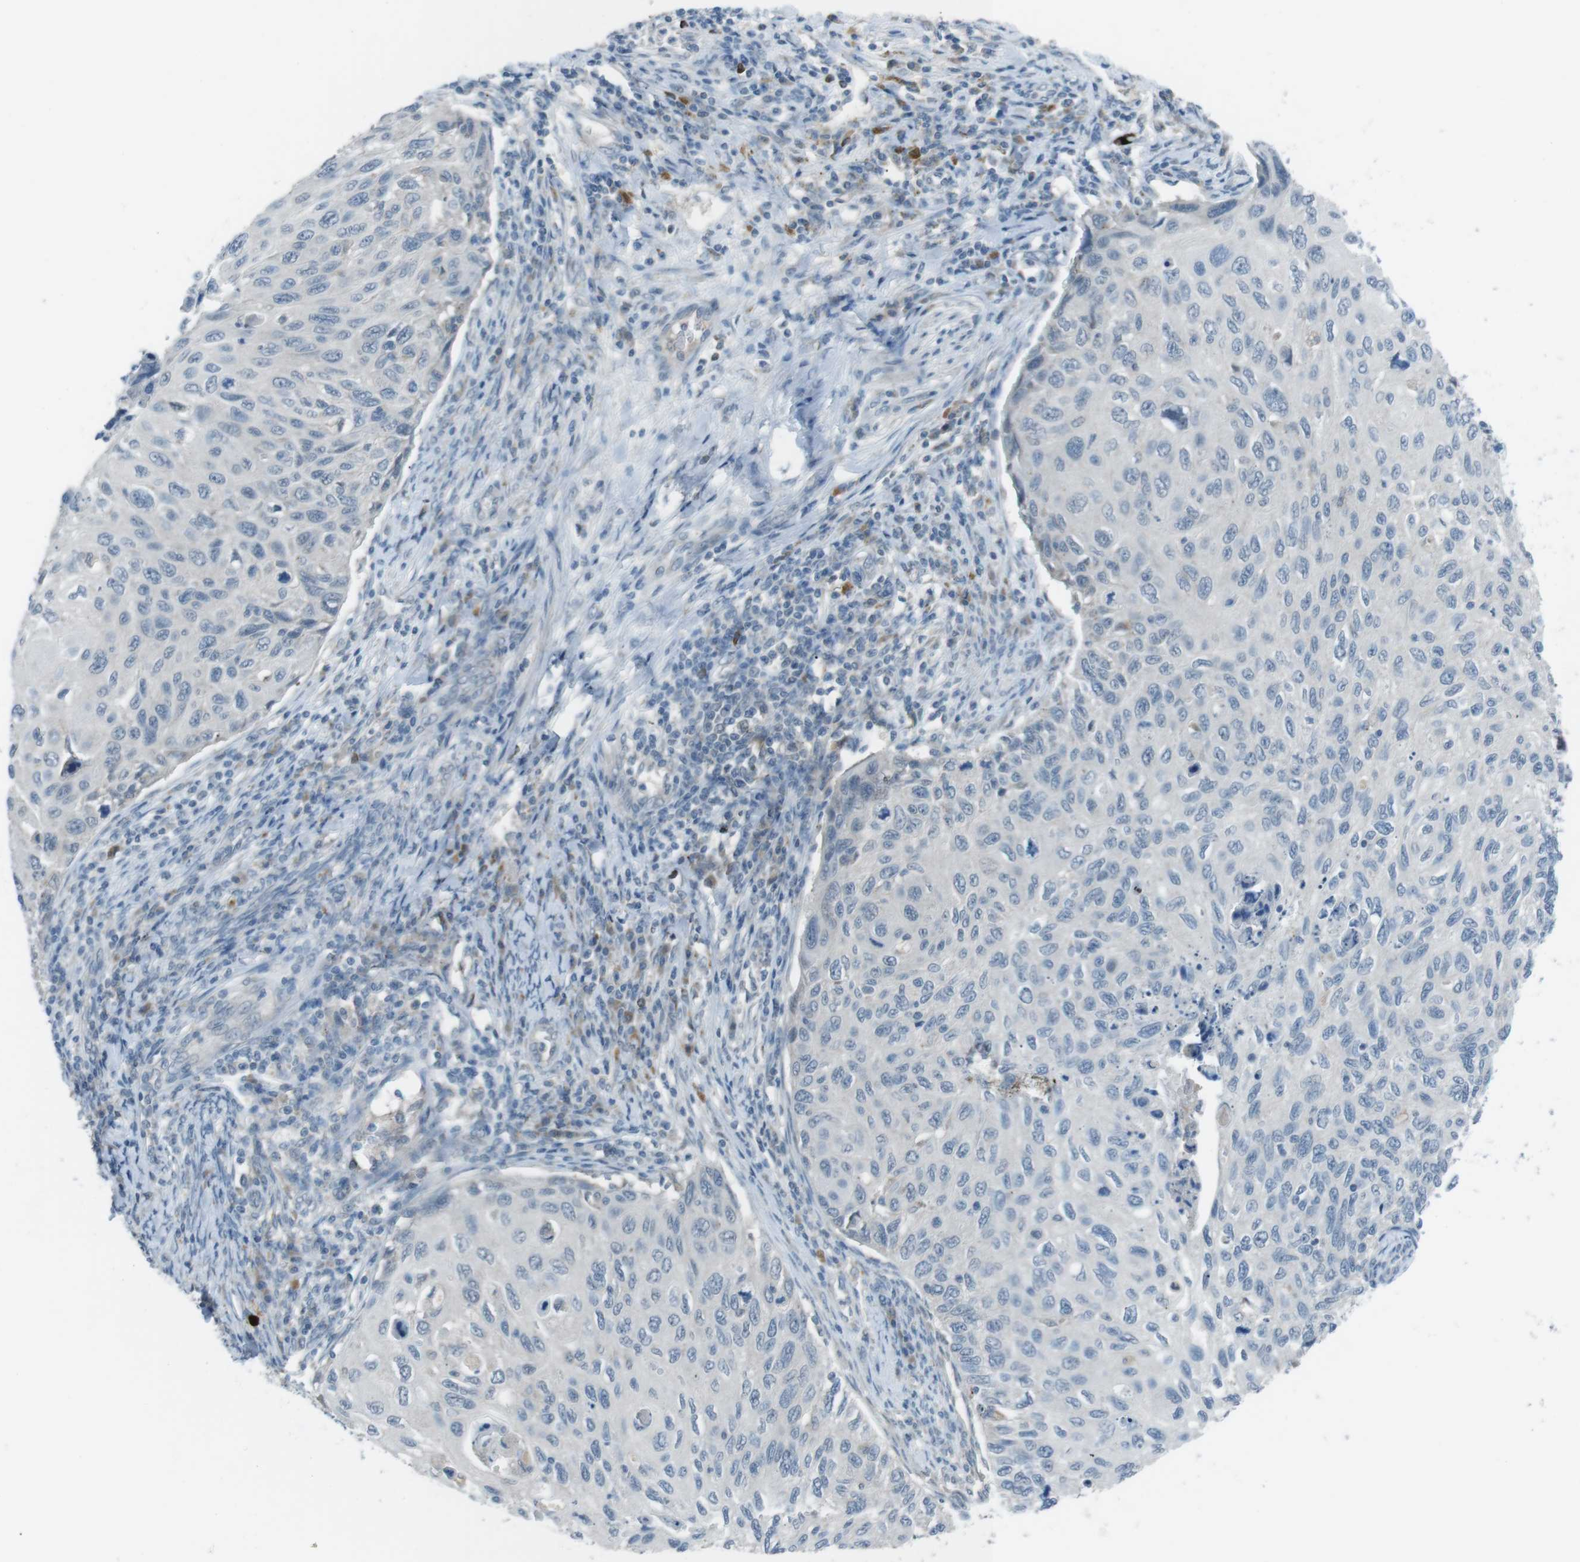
{"staining": {"intensity": "negative", "quantity": "none", "location": "none"}, "tissue": "cervical cancer", "cell_type": "Tumor cells", "image_type": "cancer", "snomed": [{"axis": "morphology", "description": "Squamous cell carcinoma, NOS"}, {"axis": "topography", "description": "Cervix"}], "caption": "A micrograph of human cervical cancer (squamous cell carcinoma) is negative for staining in tumor cells.", "gene": "FCRLA", "patient": {"sex": "female", "age": 70}}